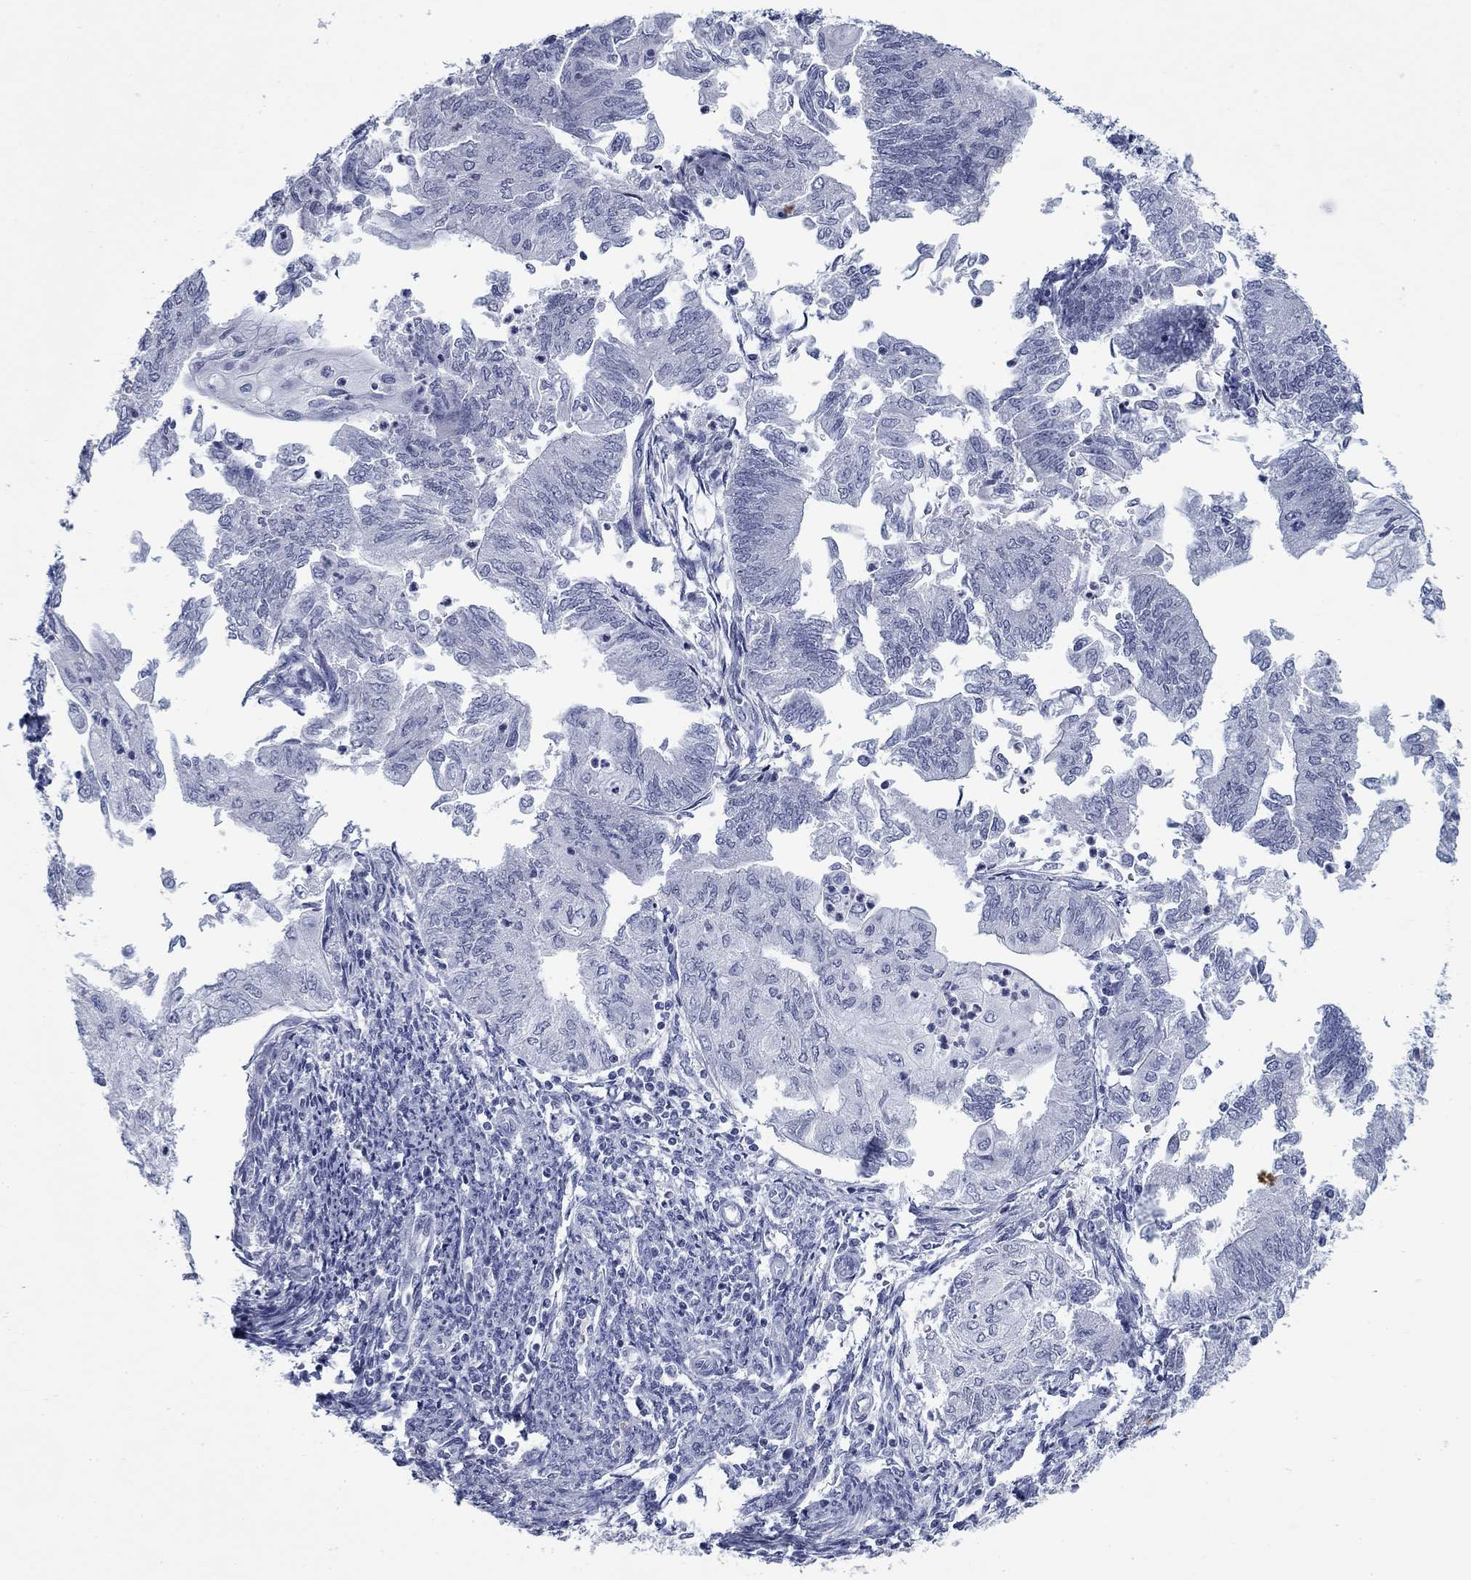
{"staining": {"intensity": "negative", "quantity": "none", "location": "none"}, "tissue": "endometrial cancer", "cell_type": "Tumor cells", "image_type": "cancer", "snomed": [{"axis": "morphology", "description": "Adenocarcinoma, NOS"}, {"axis": "topography", "description": "Endometrium"}], "caption": "Immunohistochemical staining of endometrial cancer reveals no significant positivity in tumor cells.", "gene": "NPAS3", "patient": {"sex": "female", "age": 59}}